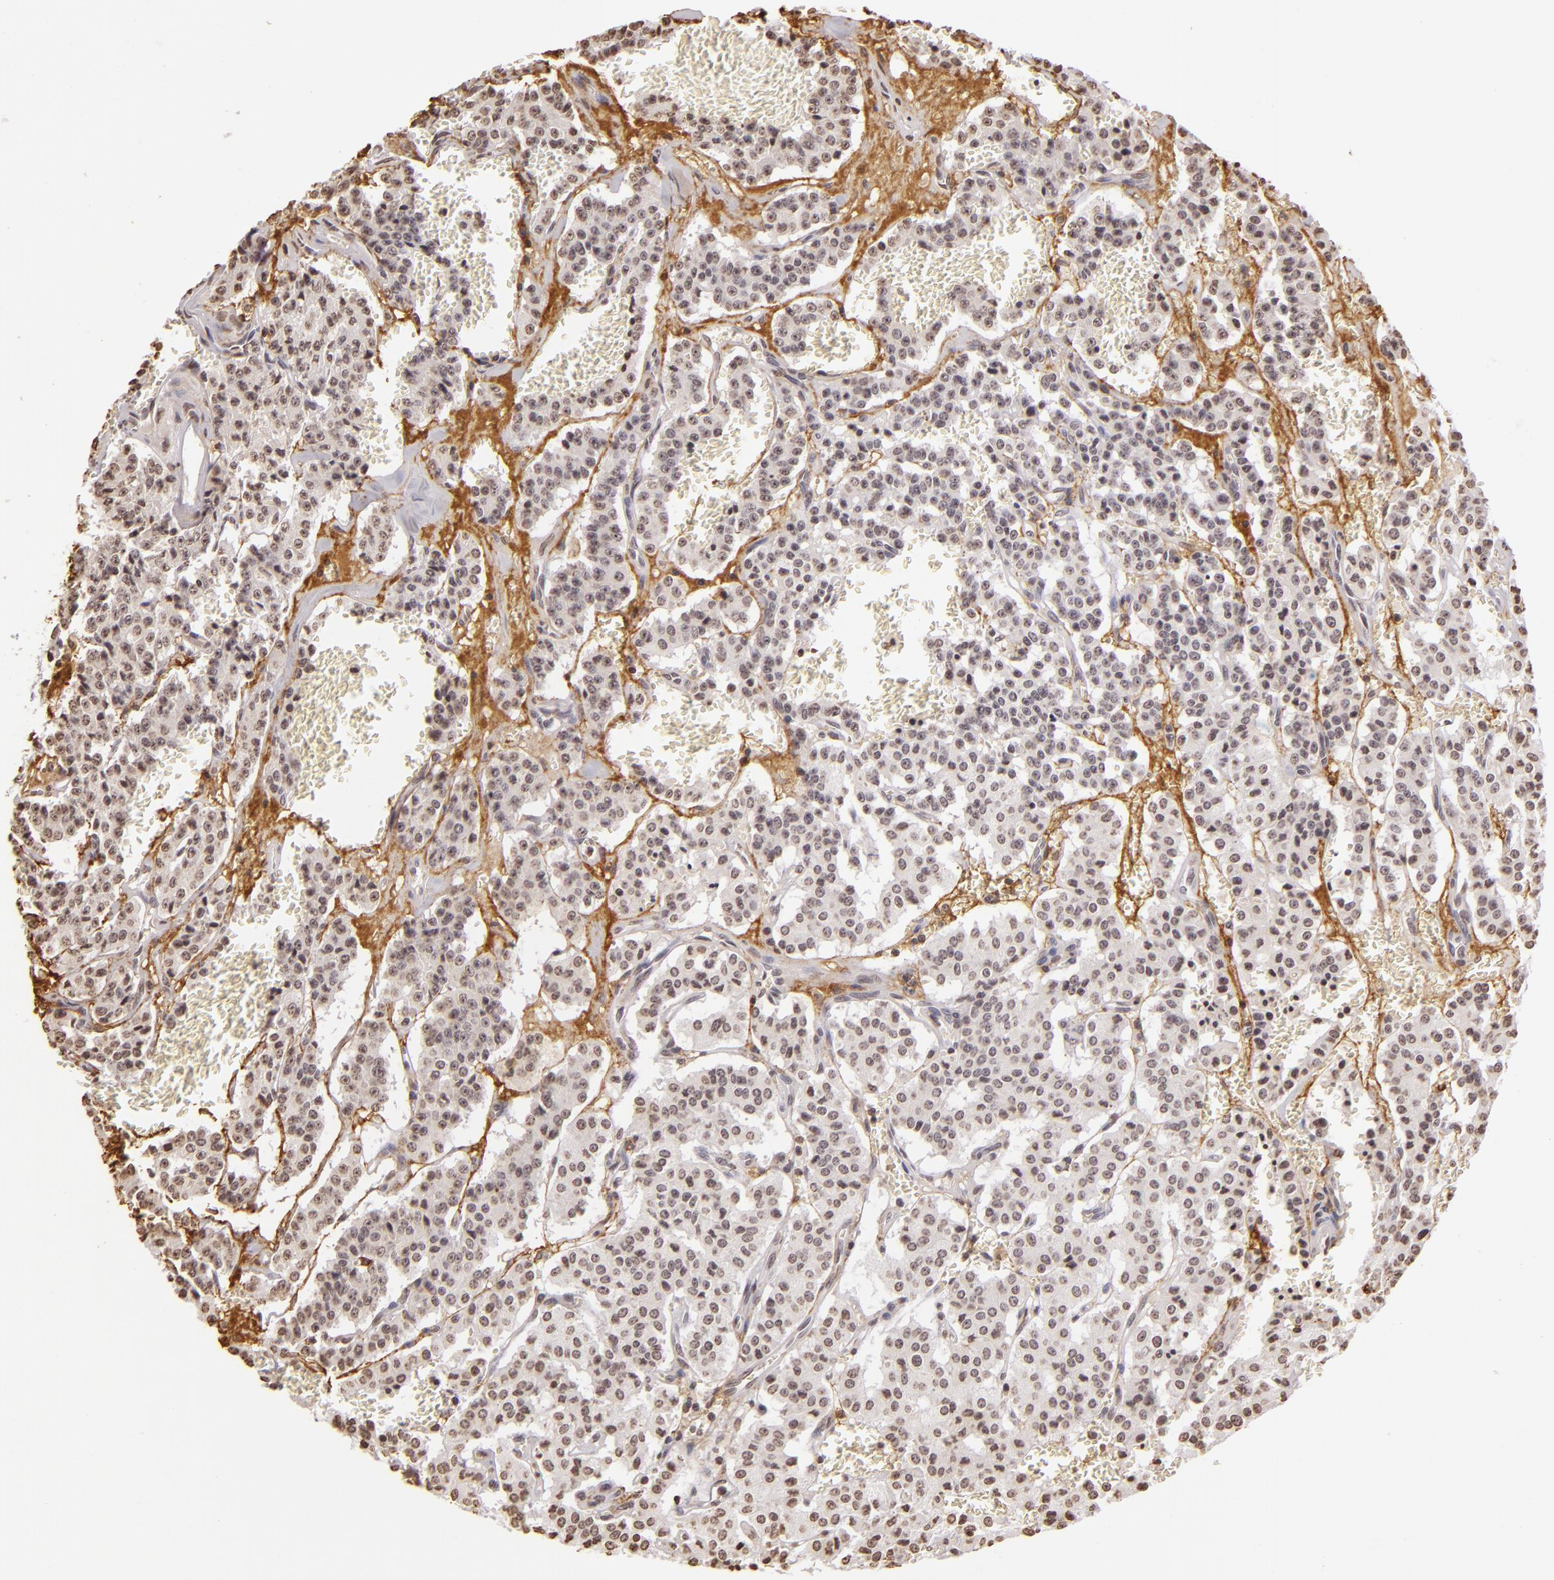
{"staining": {"intensity": "weak", "quantity": "<25%", "location": "nuclear"}, "tissue": "carcinoid", "cell_type": "Tumor cells", "image_type": "cancer", "snomed": [{"axis": "morphology", "description": "Carcinoid, malignant, NOS"}, {"axis": "topography", "description": "Bronchus"}], "caption": "Immunohistochemistry photomicrograph of neoplastic tissue: human carcinoid (malignant) stained with DAB (3,3'-diaminobenzidine) shows no significant protein expression in tumor cells.", "gene": "THRB", "patient": {"sex": "male", "age": 55}}